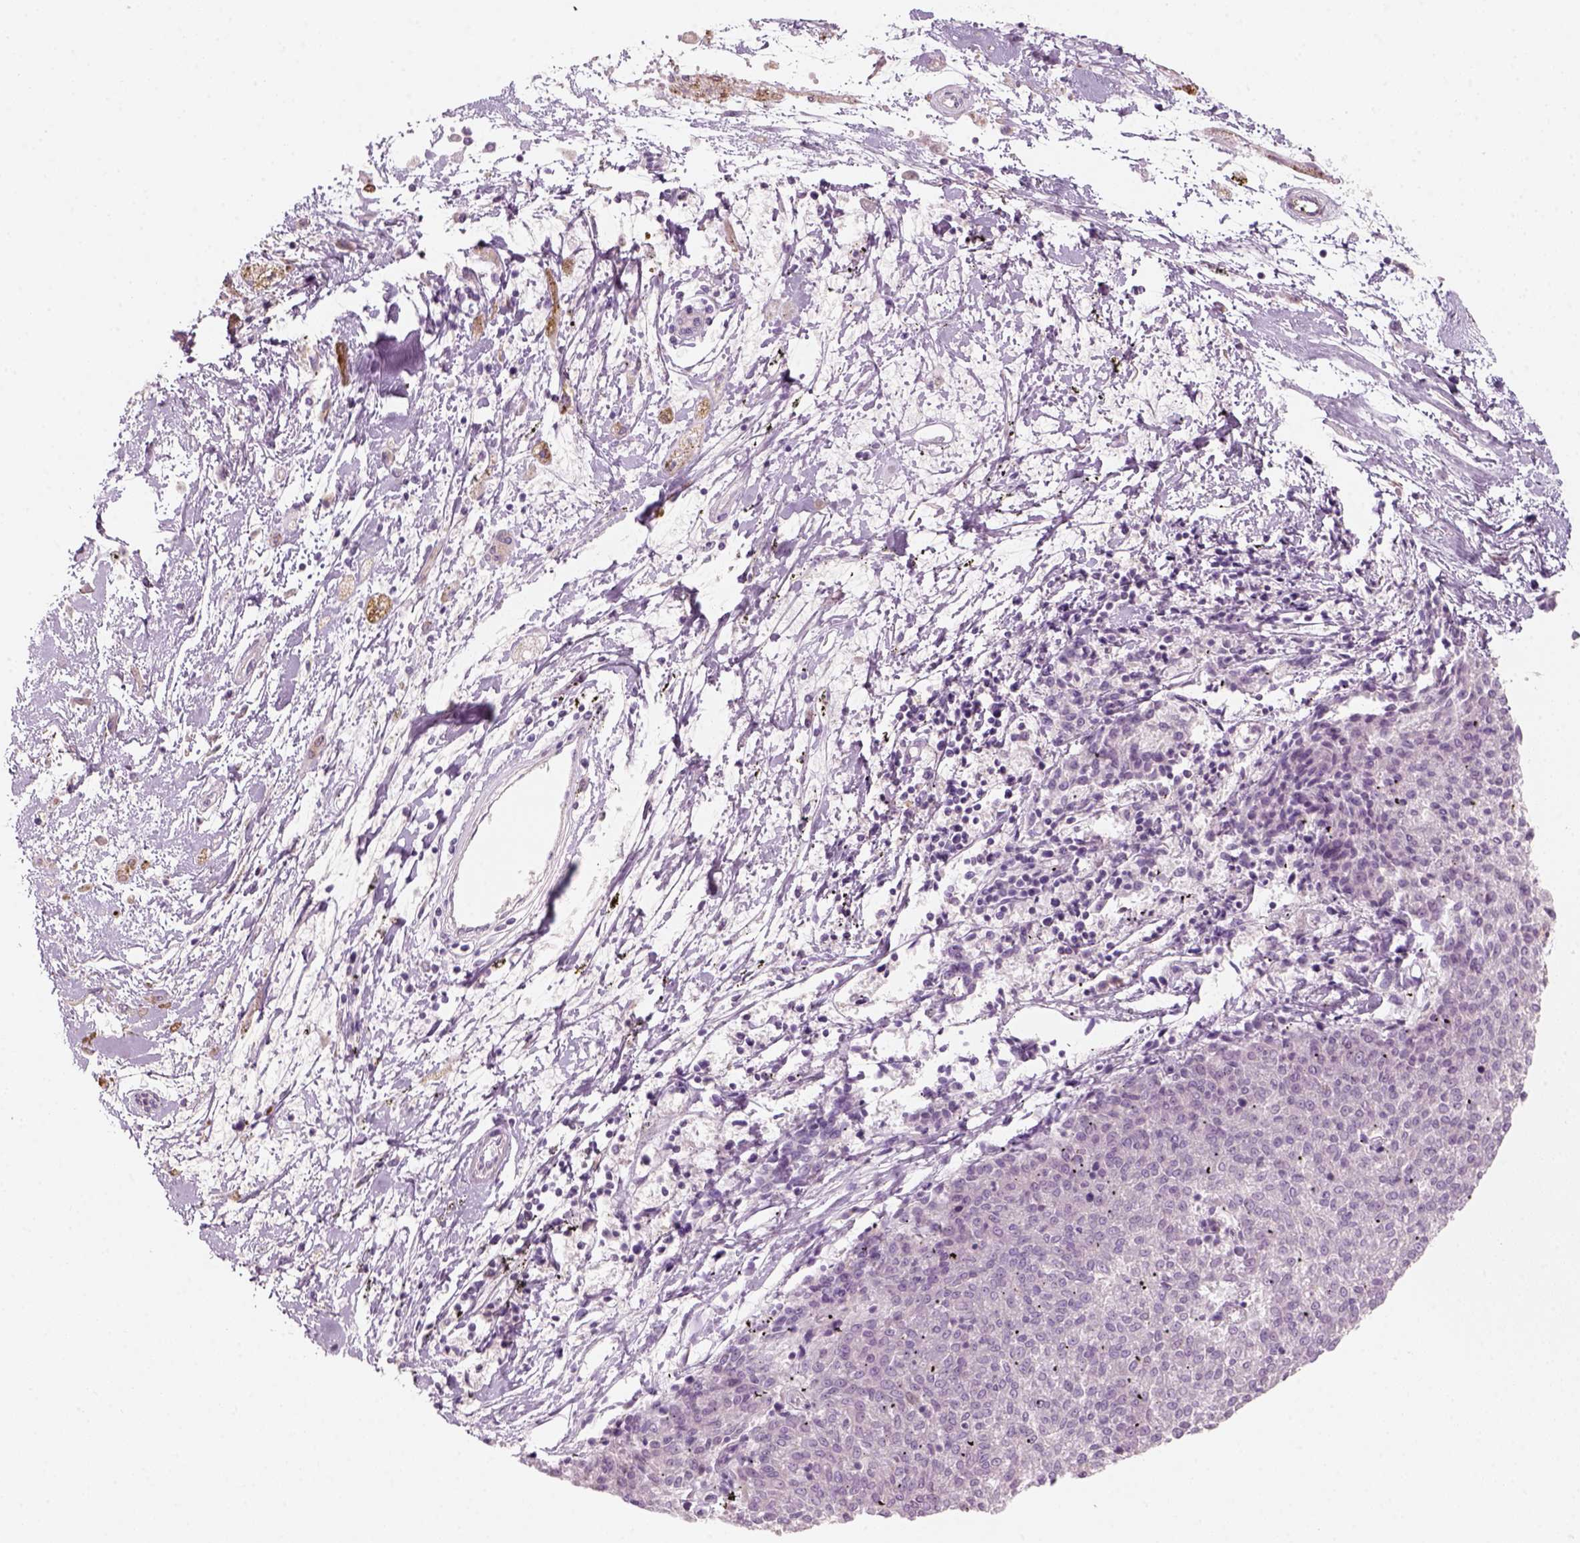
{"staining": {"intensity": "negative", "quantity": "none", "location": "none"}, "tissue": "melanoma", "cell_type": "Tumor cells", "image_type": "cancer", "snomed": [{"axis": "morphology", "description": "Malignant melanoma, NOS"}, {"axis": "topography", "description": "Skin"}], "caption": "Immunohistochemistry of melanoma displays no positivity in tumor cells. (DAB (3,3'-diaminobenzidine) IHC with hematoxylin counter stain).", "gene": "KRT25", "patient": {"sex": "female", "age": 72}}